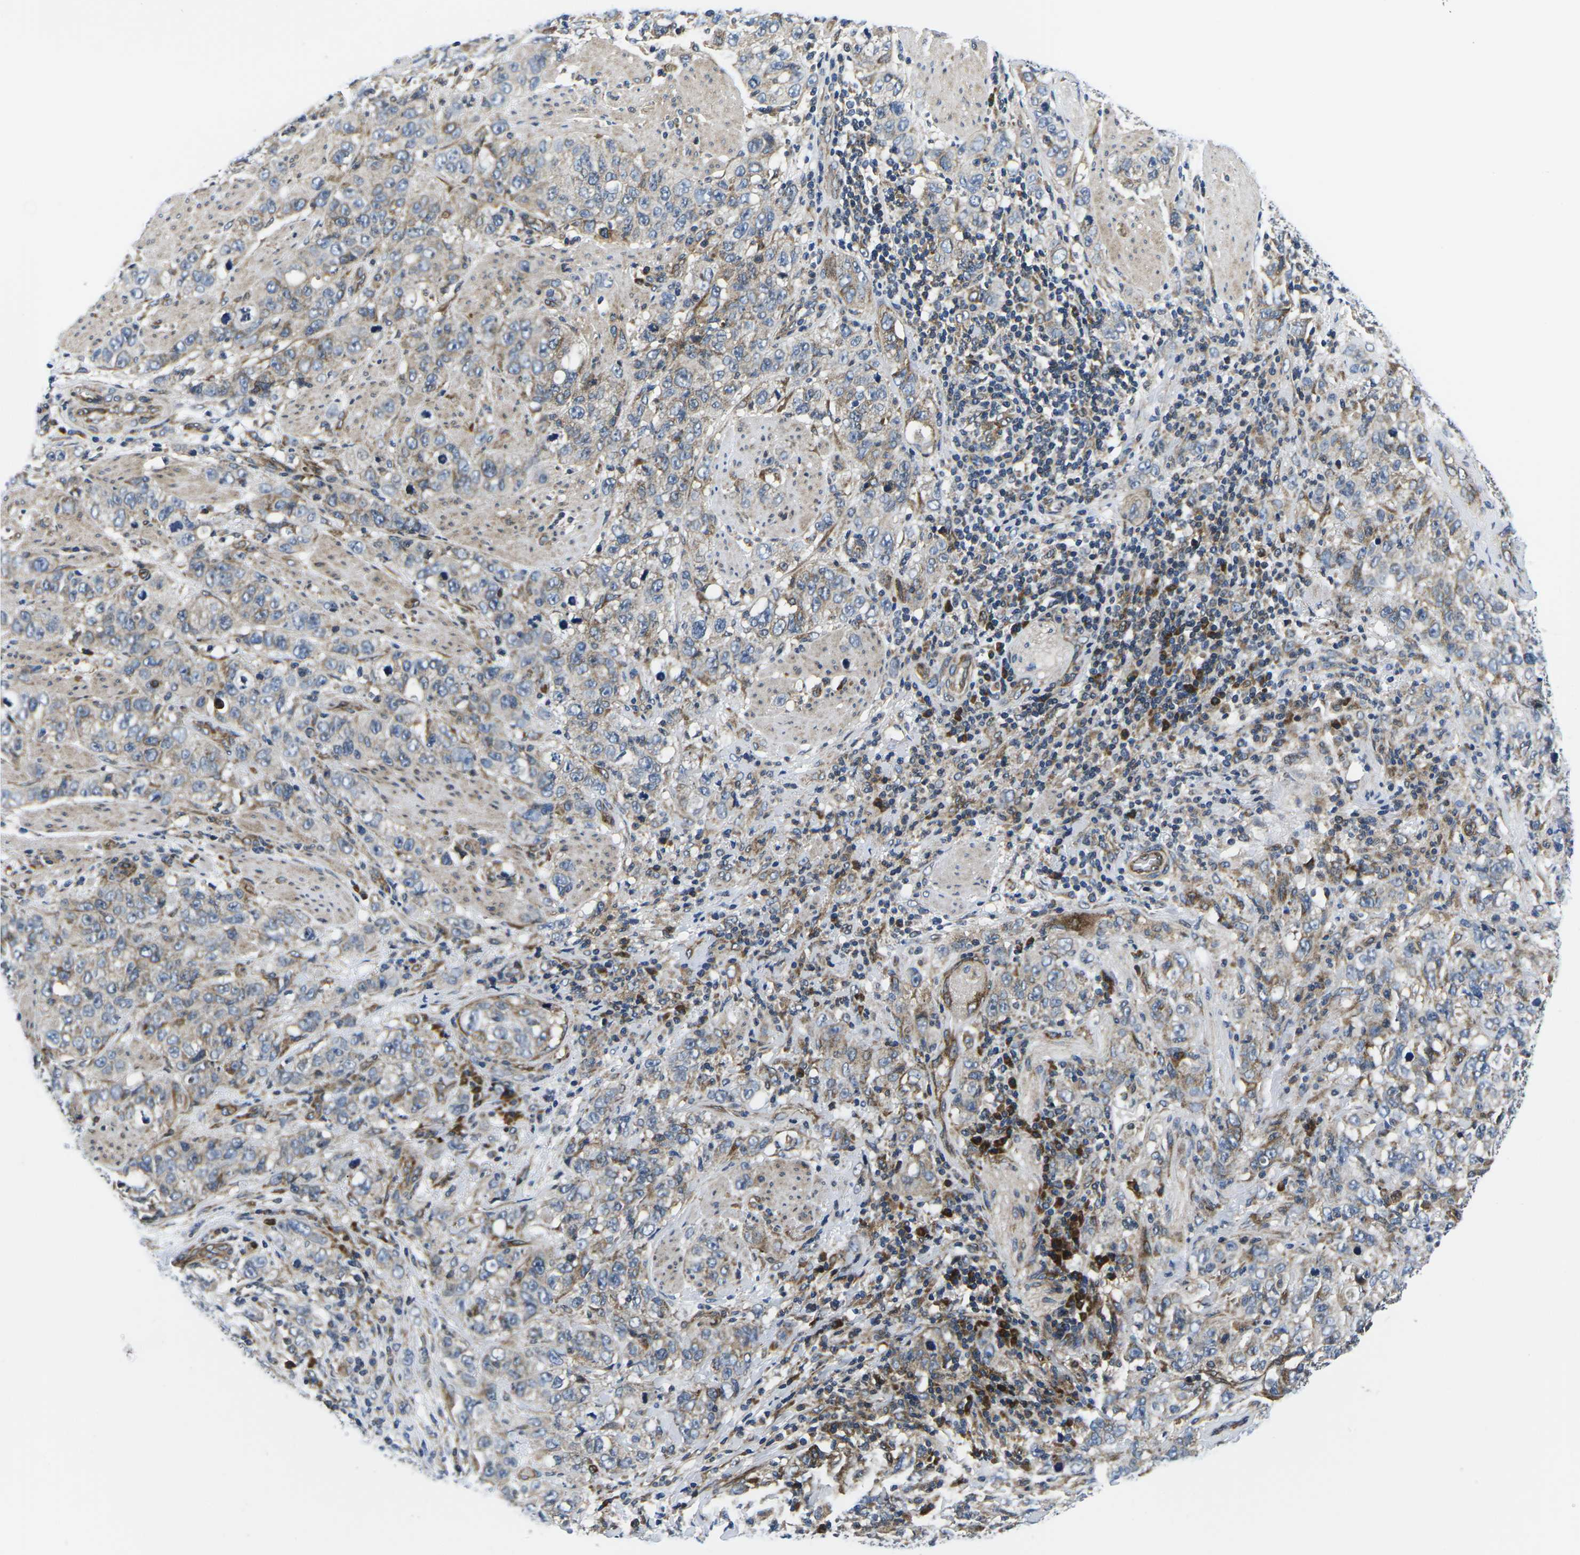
{"staining": {"intensity": "moderate", "quantity": "25%-75%", "location": "cytoplasmic/membranous"}, "tissue": "stomach cancer", "cell_type": "Tumor cells", "image_type": "cancer", "snomed": [{"axis": "morphology", "description": "Adenocarcinoma, NOS"}, {"axis": "topography", "description": "Stomach"}], "caption": "A histopathology image of human stomach cancer (adenocarcinoma) stained for a protein exhibits moderate cytoplasmic/membranous brown staining in tumor cells.", "gene": "EIF4E", "patient": {"sex": "male", "age": 48}}